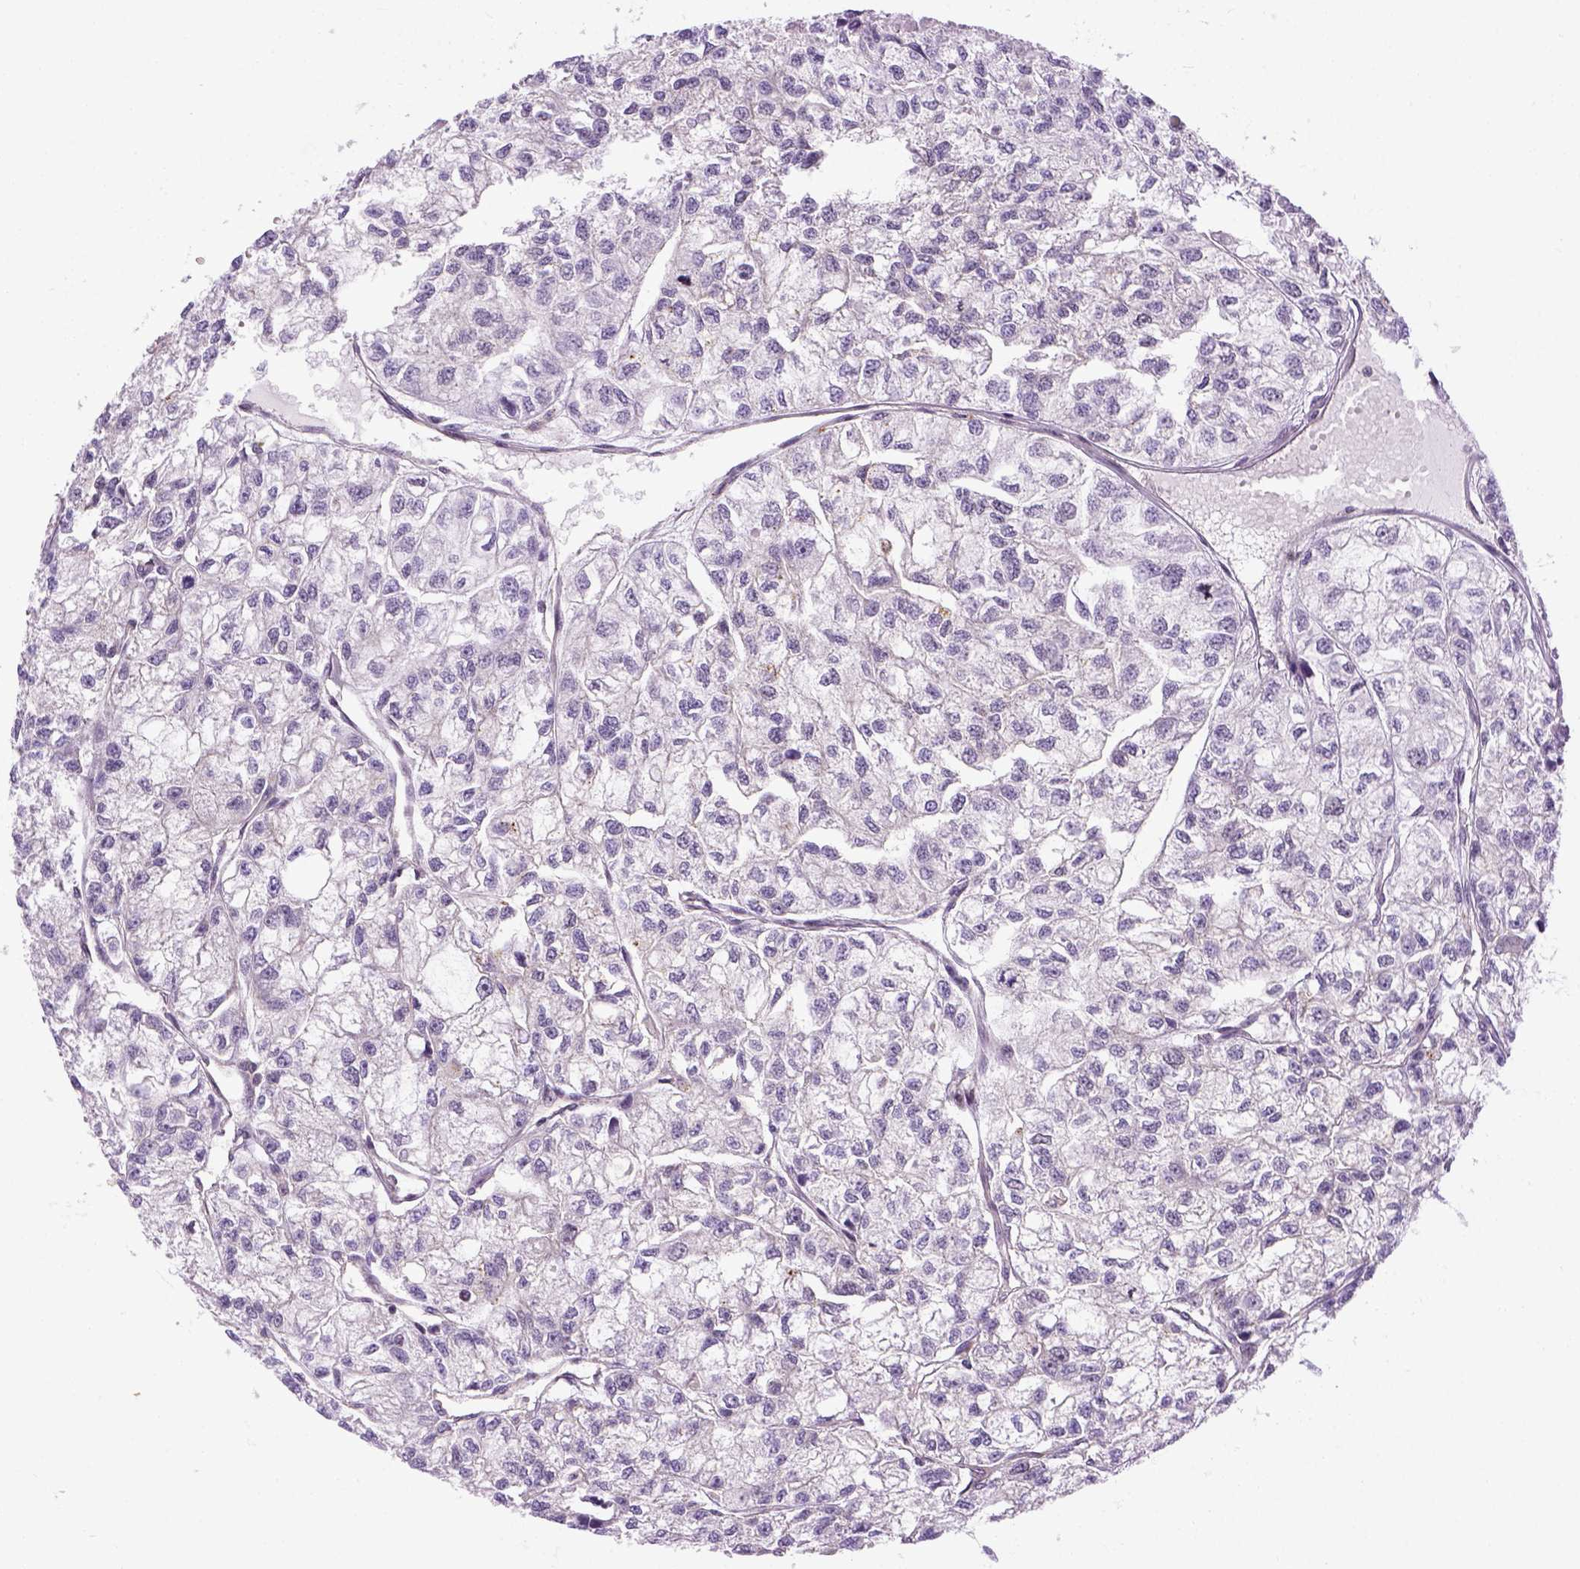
{"staining": {"intensity": "negative", "quantity": "none", "location": "none"}, "tissue": "renal cancer", "cell_type": "Tumor cells", "image_type": "cancer", "snomed": [{"axis": "morphology", "description": "Adenocarcinoma, NOS"}, {"axis": "topography", "description": "Kidney"}], "caption": "IHC histopathology image of neoplastic tissue: adenocarcinoma (renal) stained with DAB demonstrates no significant protein positivity in tumor cells.", "gene": "KAZN", "patient": {"sex": "male", "age": 56}}